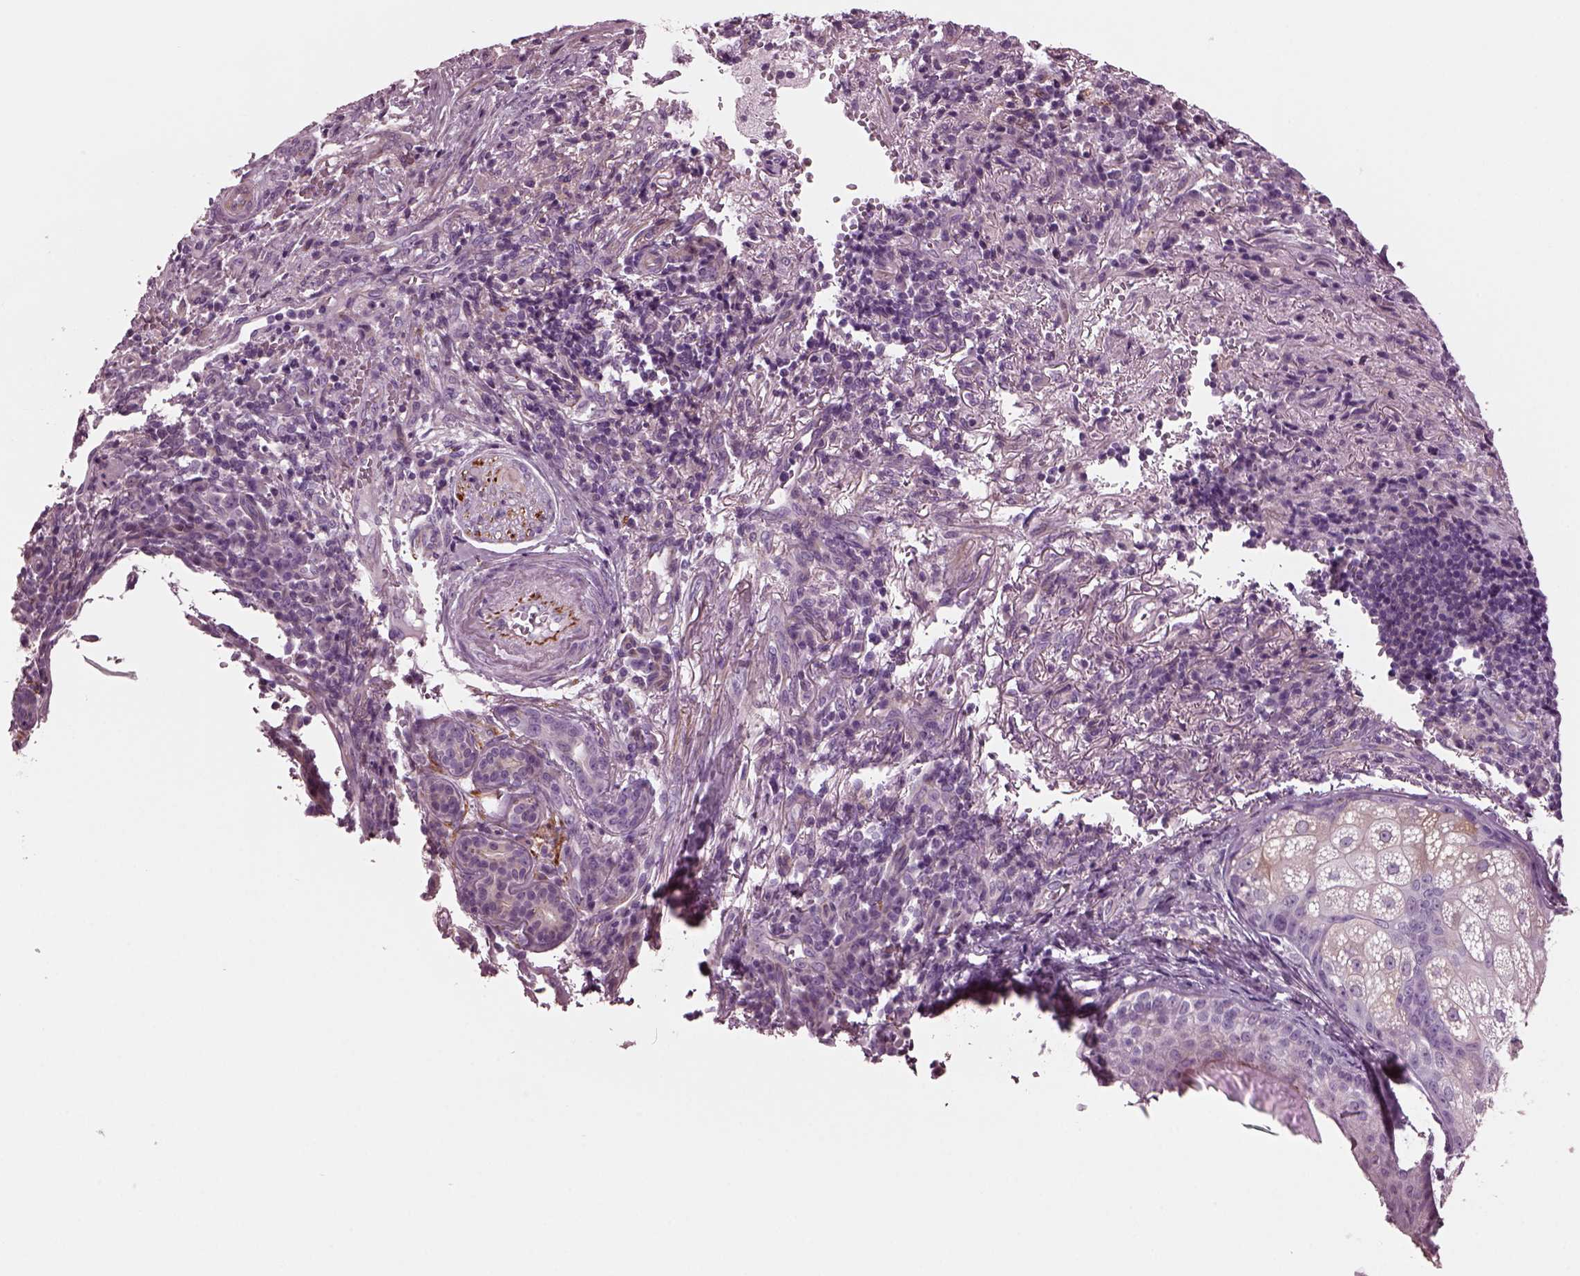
{"staining": {"intensity": "negative", "quantity": "none", "location": "none"}, "tissue": "skin cancer", "cell_type": "Tumor cells", "image_type": "cancer", "snomed": [{"axis": "morphology", "description": "Basal cell carcinoma"}, {"axis": "topography", "description": "Skin"}], "caption": "Tumor cells are negative for brown protein staining in skin cancer. Brightfield microscopy of immunohistochemistry stained with DAB (brown) and hematoxylin (blue), captured at high magnification.", "gene": "GDF11", "patient": {"sex": "female", "age": 69}}